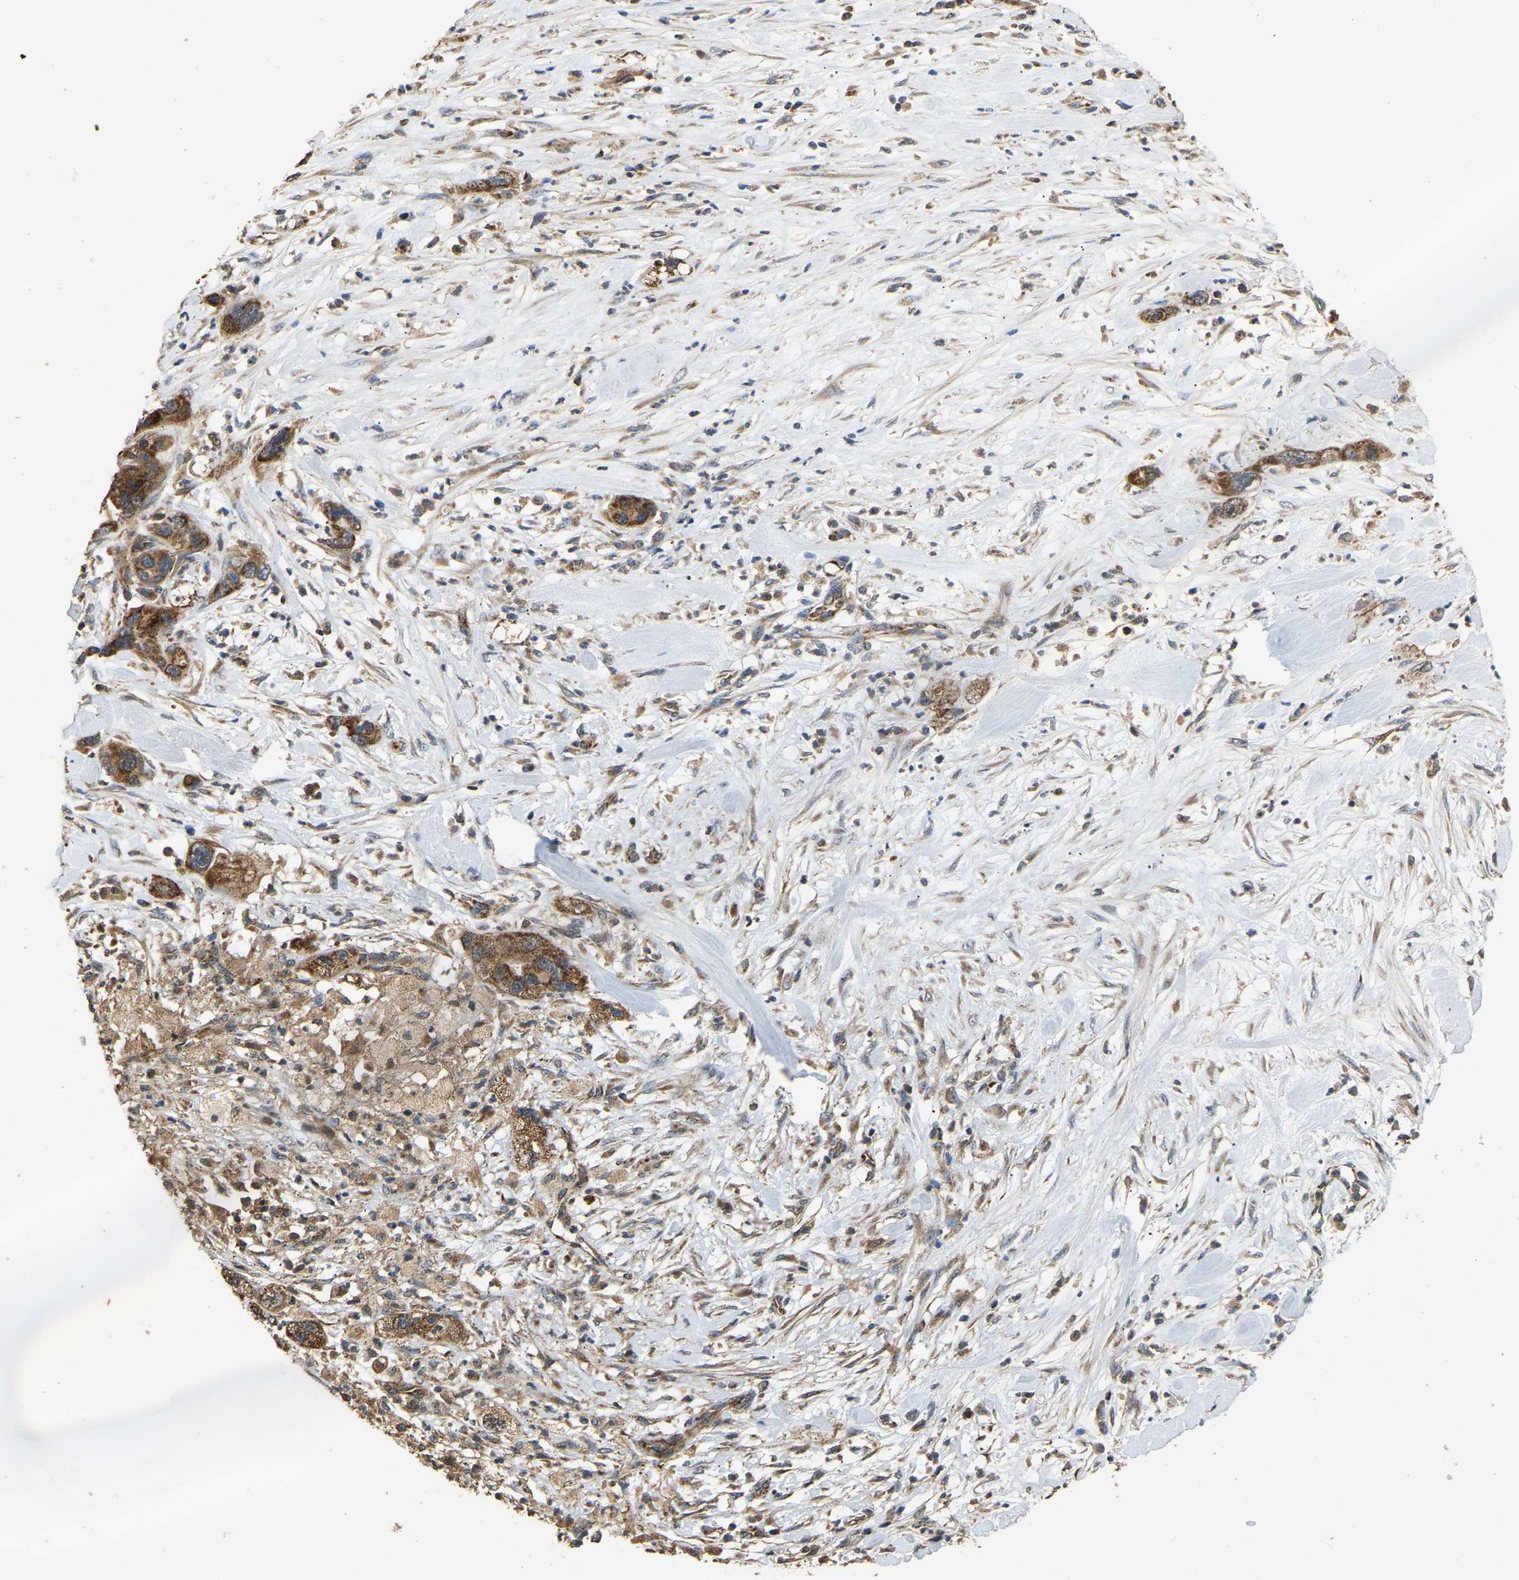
{"staining": {"intensity": "strong", "quantity": ">75%", "location": "cytoplasmic/membranous"}, "tissue": "pancreatic cancer", "cell_type": "Tumor cells", "image_type": "cancer", "snomed": [{"axis": "morphology", "description": "Adenocarcinoma, NOS"}, {"axis": "topography", "description": "Pancreas"}], "caption": "A high amount of strong cytoplasmic/membranous staining is seen in approximately >75% of tumor cells in pancreatic adenocarcinoma tissue.", "gene": "TUFM", "patient": {"sex": "female", "age": 71}}